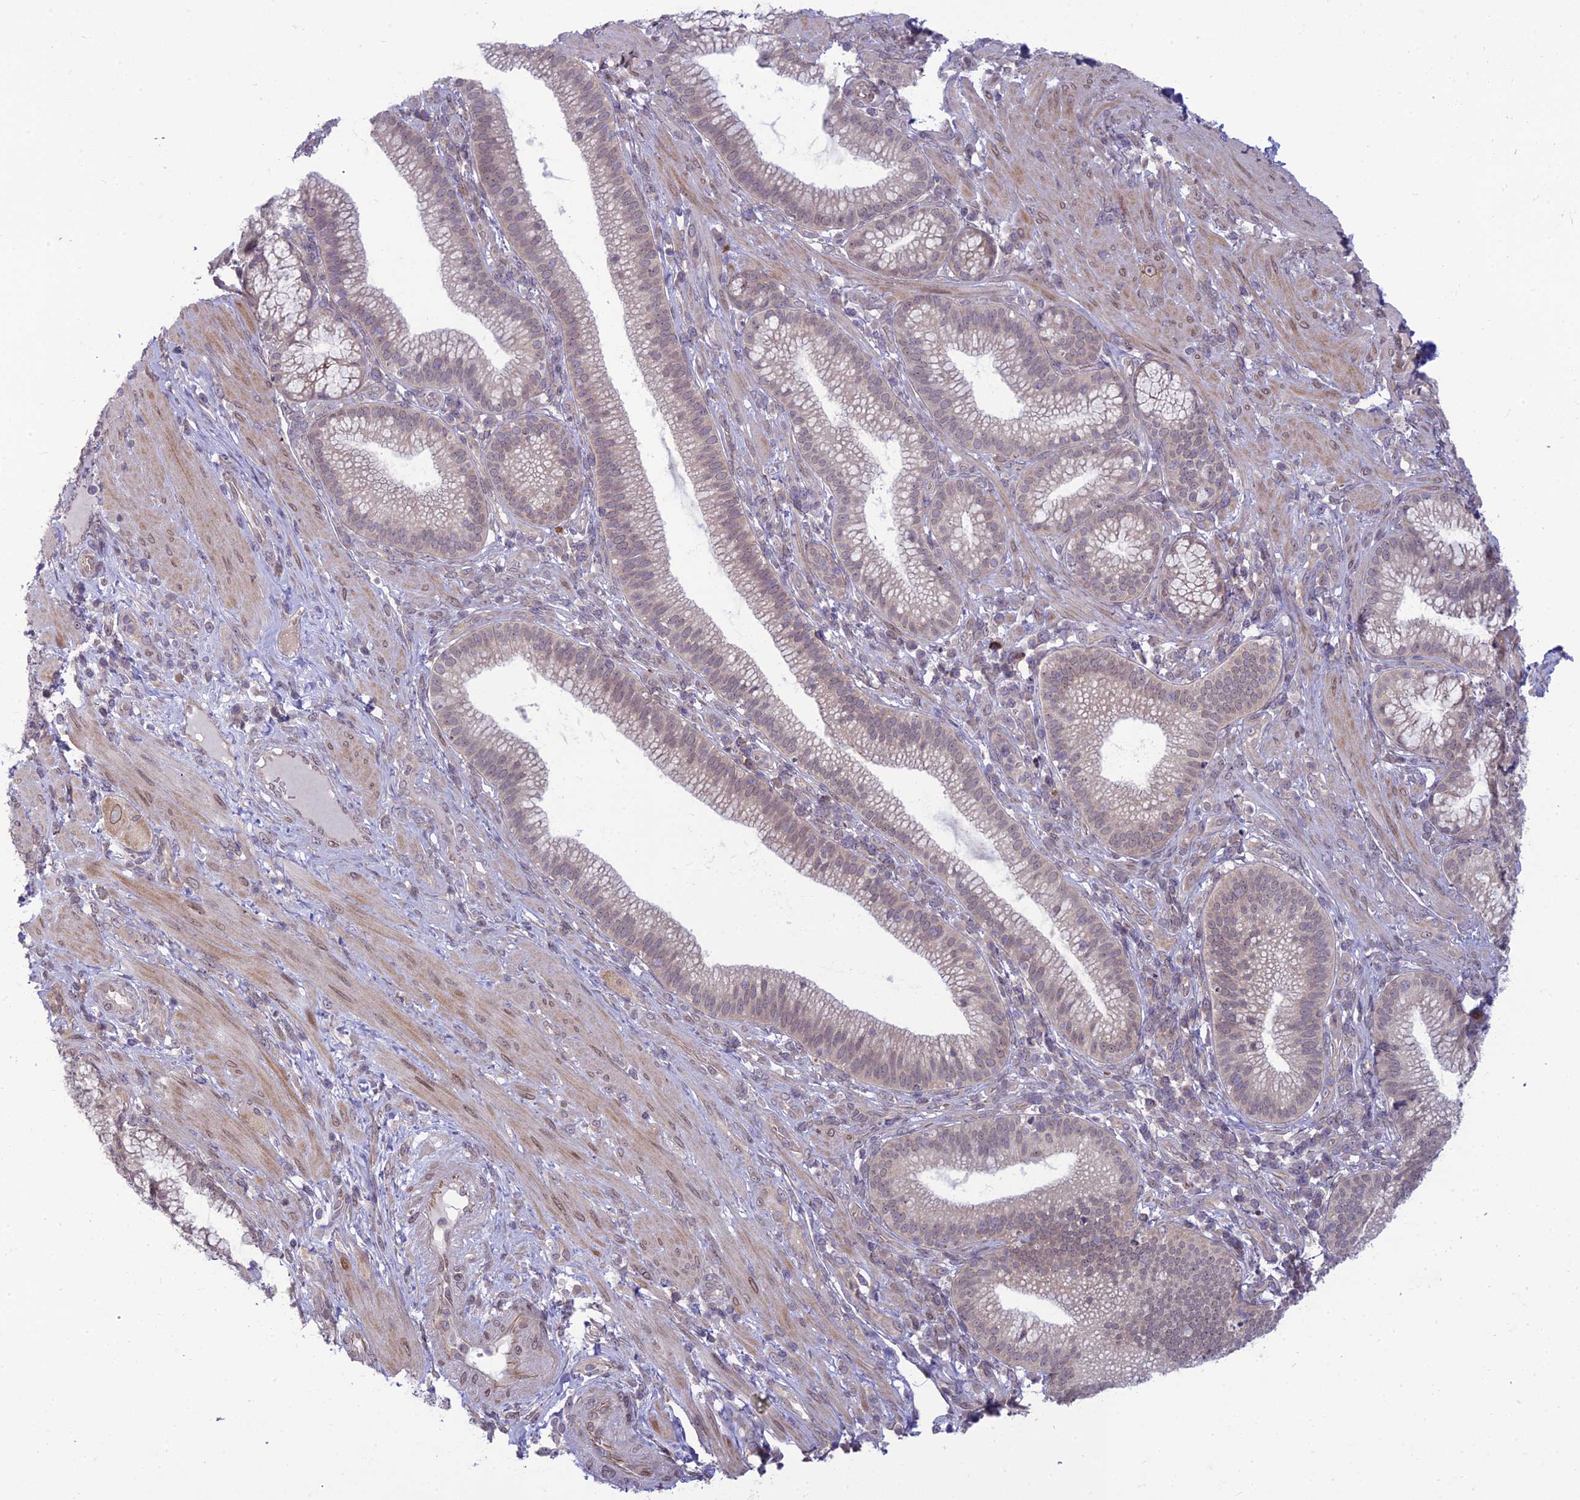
{"staining": {"intensity": "weak", "quantity": "<25%", "location": "cytoplasmic/membranous"}, "tissue": "pancreatic cancer", "cell_type": "Tumor cells", "image_type": "cancer", "snomed": [{"axis": "morphology", "description": "Adenocarcinoma, NOS"}, {"axis": "topography", "description": "Pancreas"}], "caption": "Immunohistochemistry photomicrograph of pancreatic cancer (adenocarcinoma) stained for a protein (brown), which exhibits no staining in tumor cells. The staining is performed using DAB (3,3'-diaminobenzidine) brown chromogen with nuclei counter-stained in using hematoxylin.", "gene": "DTX2", "patient": {"sex": "male", "age": 72}}